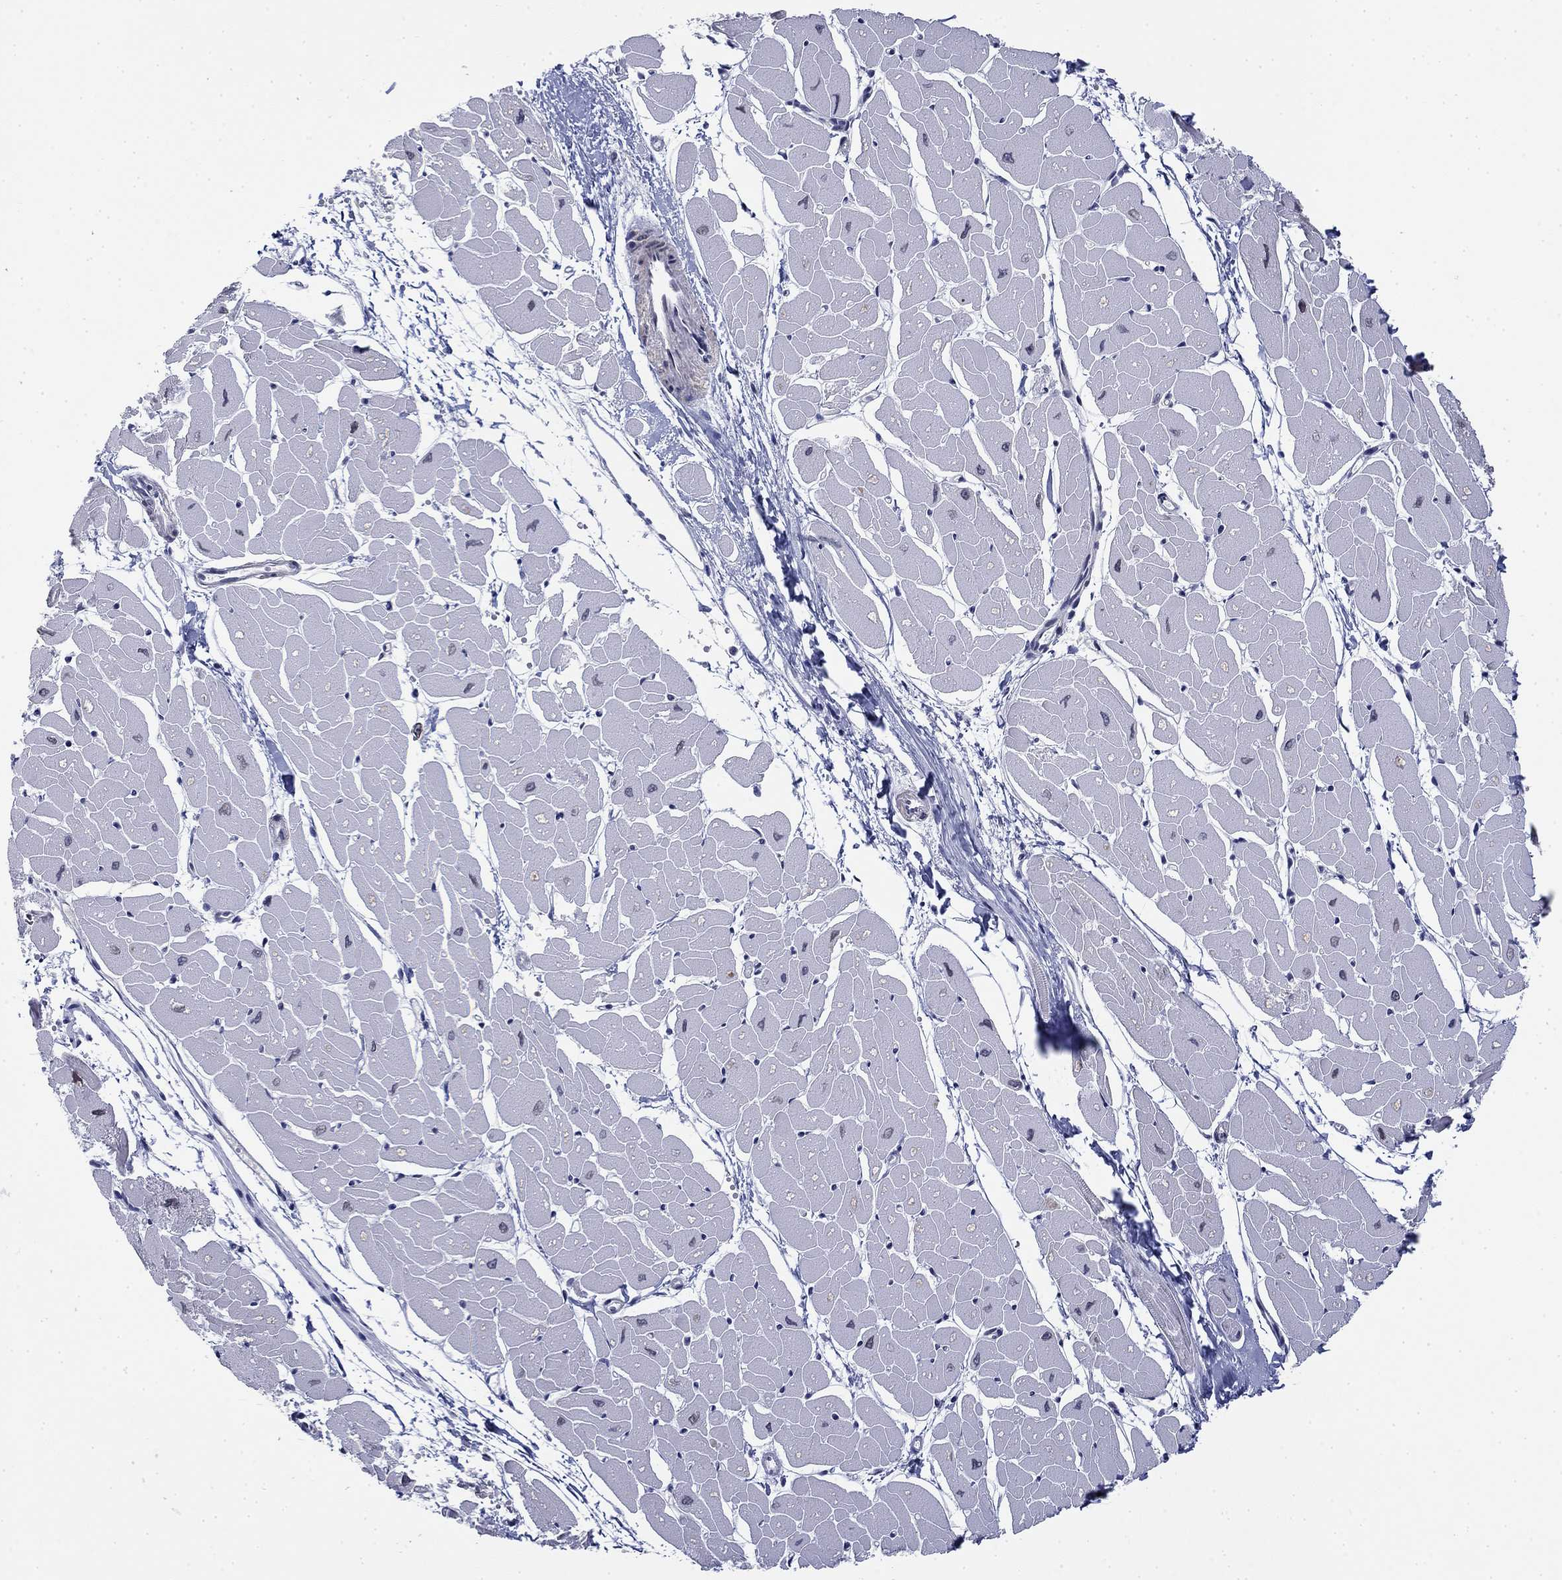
{"staining": {"intensity": "moderate", "quantity": "<25%", "location": "nuclear"}, "tissue": "heart muscle", "cell_type": "Cardiomyocytes", "image_type": "normal", "snomed": [{"axis": "morphology", "description": "Normal tissue, NOS"}, {"axis": "topography", "description": "Heart"}], "caption": "This micrograph exhibits normal heart muscle stained with immunohistochemistry to label a protein in brown. The nuclear of cardiomyocytes show moderate positivity for the protein. Nuclei are counter-stained blue.", "gene": "TOR1AIP1", "patient": {"sex": "male", "age": 57}}